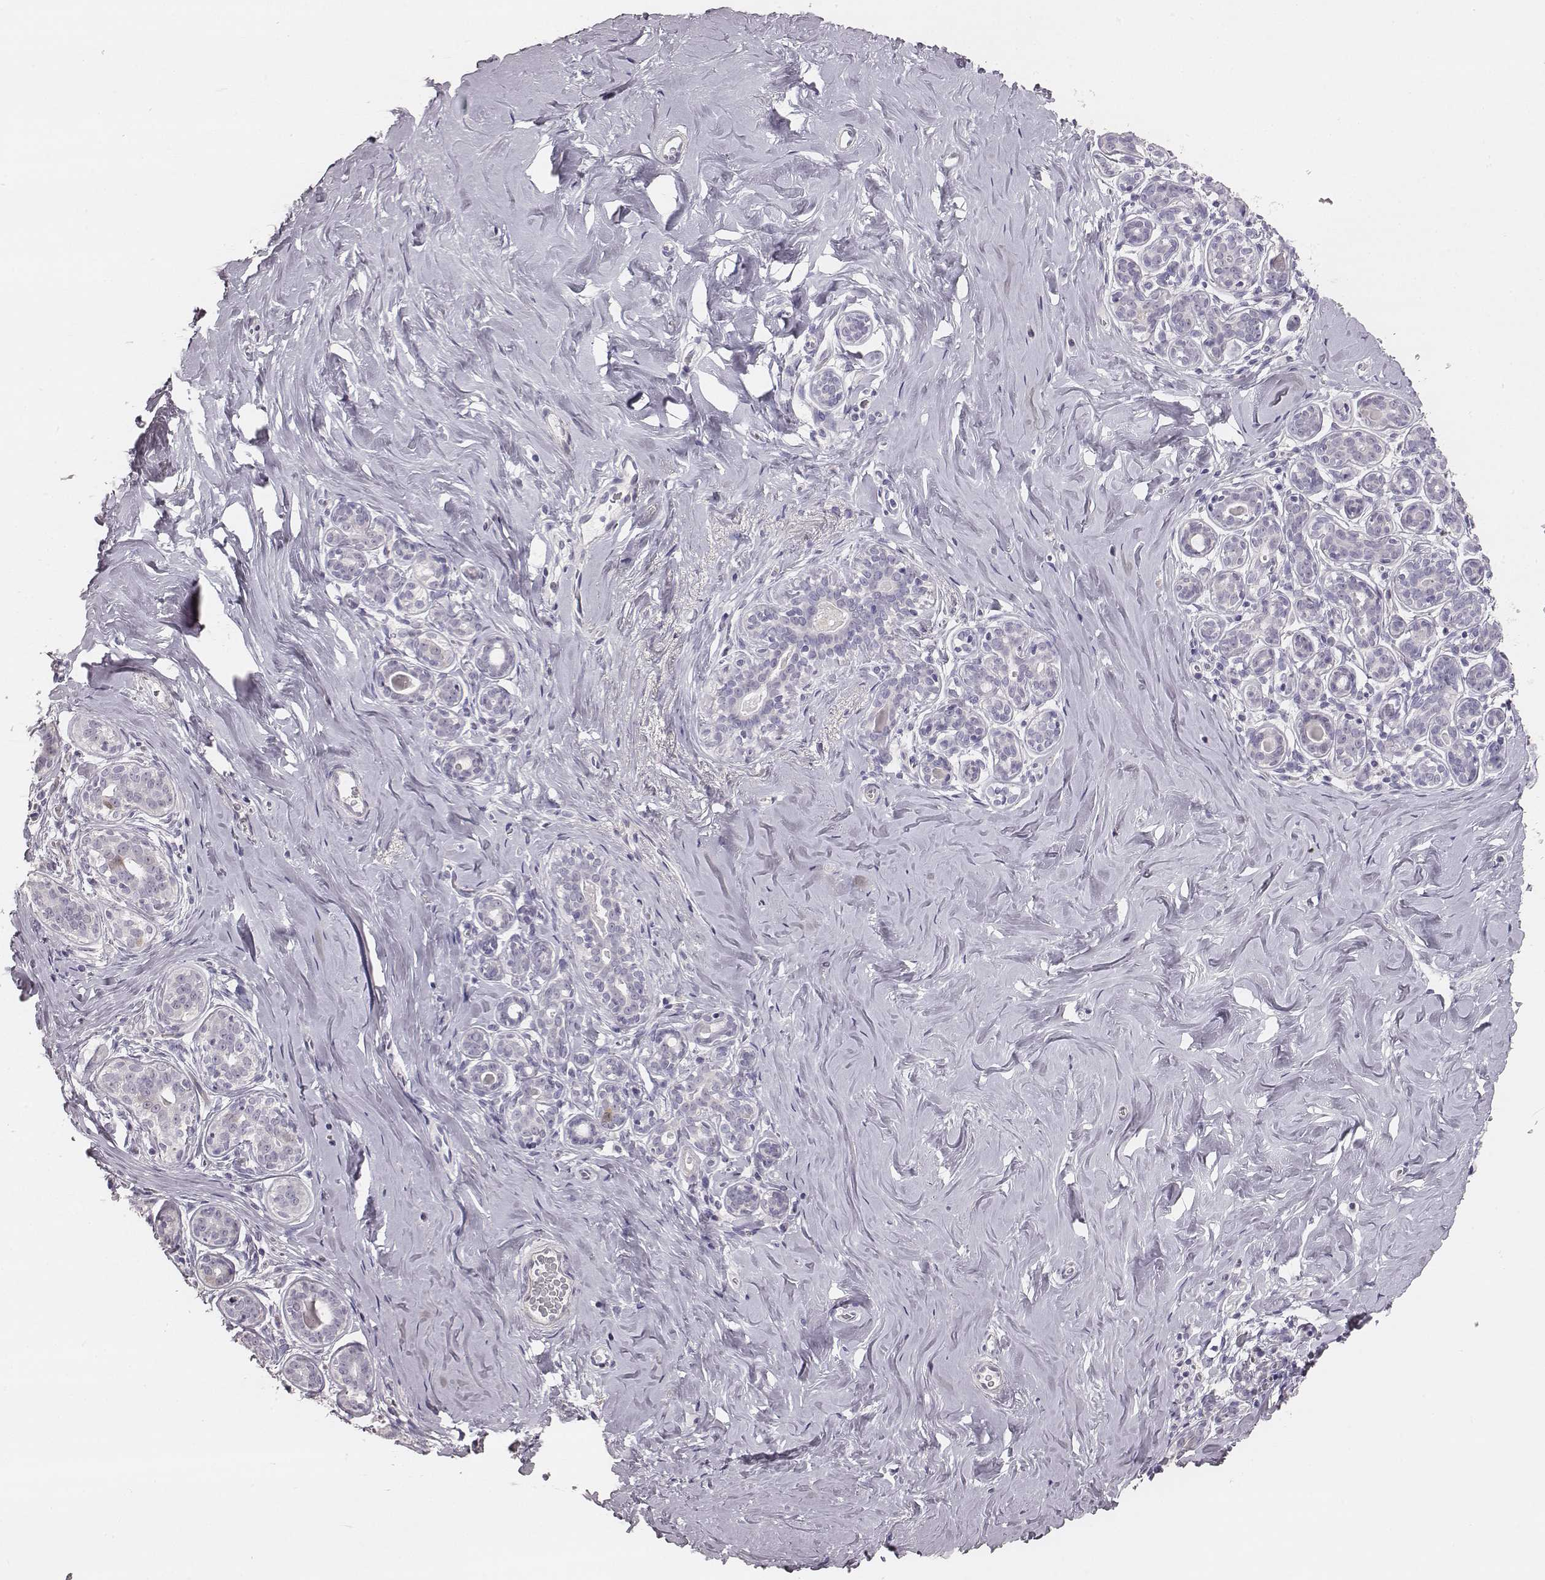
{"staining": {"intensity": "negative", "quantity": "none", "location": "none"}, "tissue": "breast", "cell_type": "Adipocytes", "image_type": "normal", "snomed": [{"axis": "morphology", "description": "Normal tissue, NOS"}, {"axis": "topography", "description": "Skin"}, {"axis": "topography", "description": "Breast"}], "caption": "This histopathology image is of normal breast stained with immunohistochemistry to label a protein in brown with the nuclei are counter-stained blue. There is no positivity in adipocytes. (DAB (3,3'-diaminobenzidine) immunohistochemistry (IHC) with hematoxylin counter stain).", "gene": "PBK", "patient": {"sex": "female", "age": 43}}